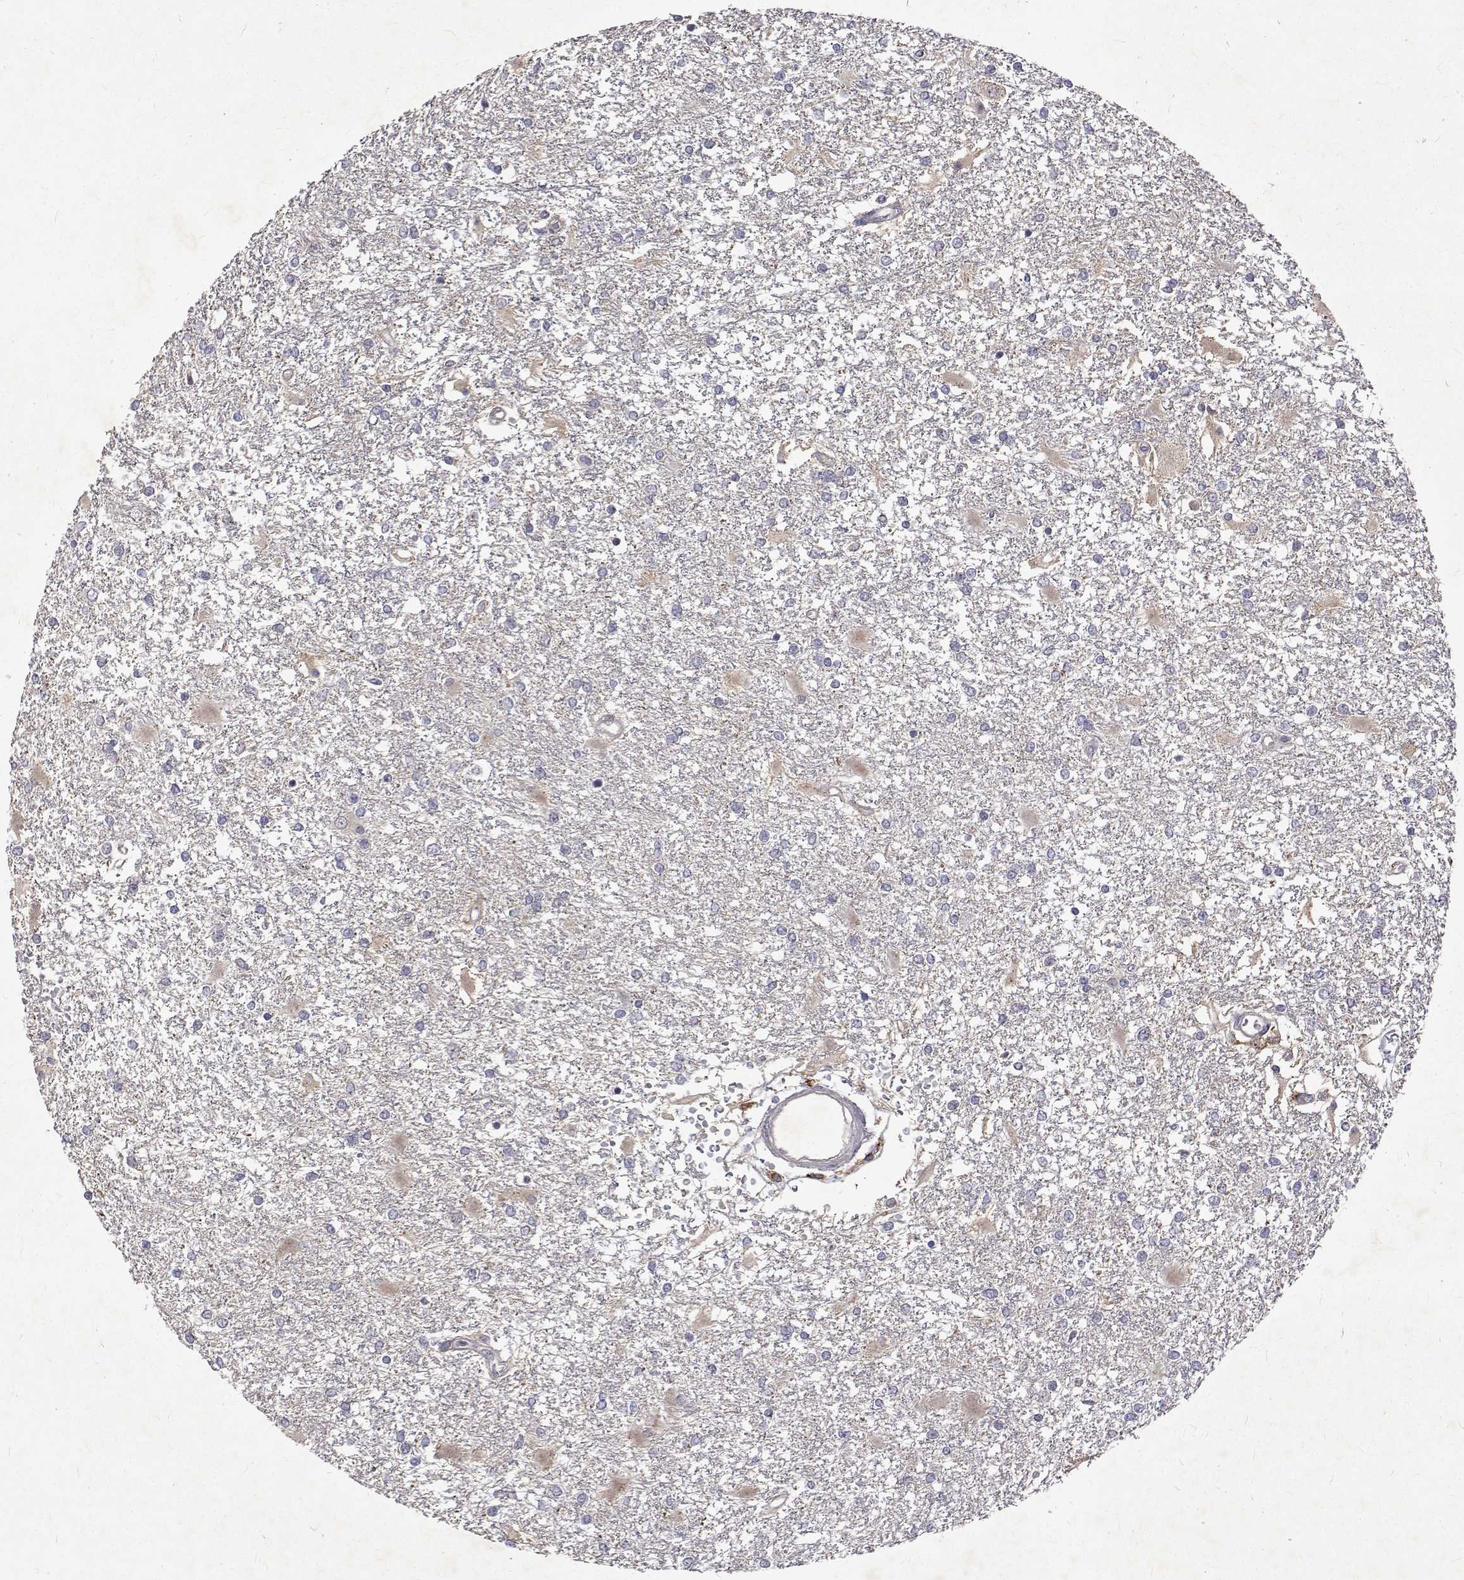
{"staining": {"intensity": "negative", "quantity": "none", "location": "none"}, "tissue": "glioma", "cell_type": "Tumor cells", "image_type": "cancer", "snomed": [{"axis": "morphology", "description": "Glioma, malignant, High grade"}, {"axis": "topography", "description": "Cerebral cortex"}], "caption": "Tumor cells are negative for protein expression in human malignant high-grade glioma.", "gene": "ALKBH8", "patient": {"sex": "male", "age": 79}}